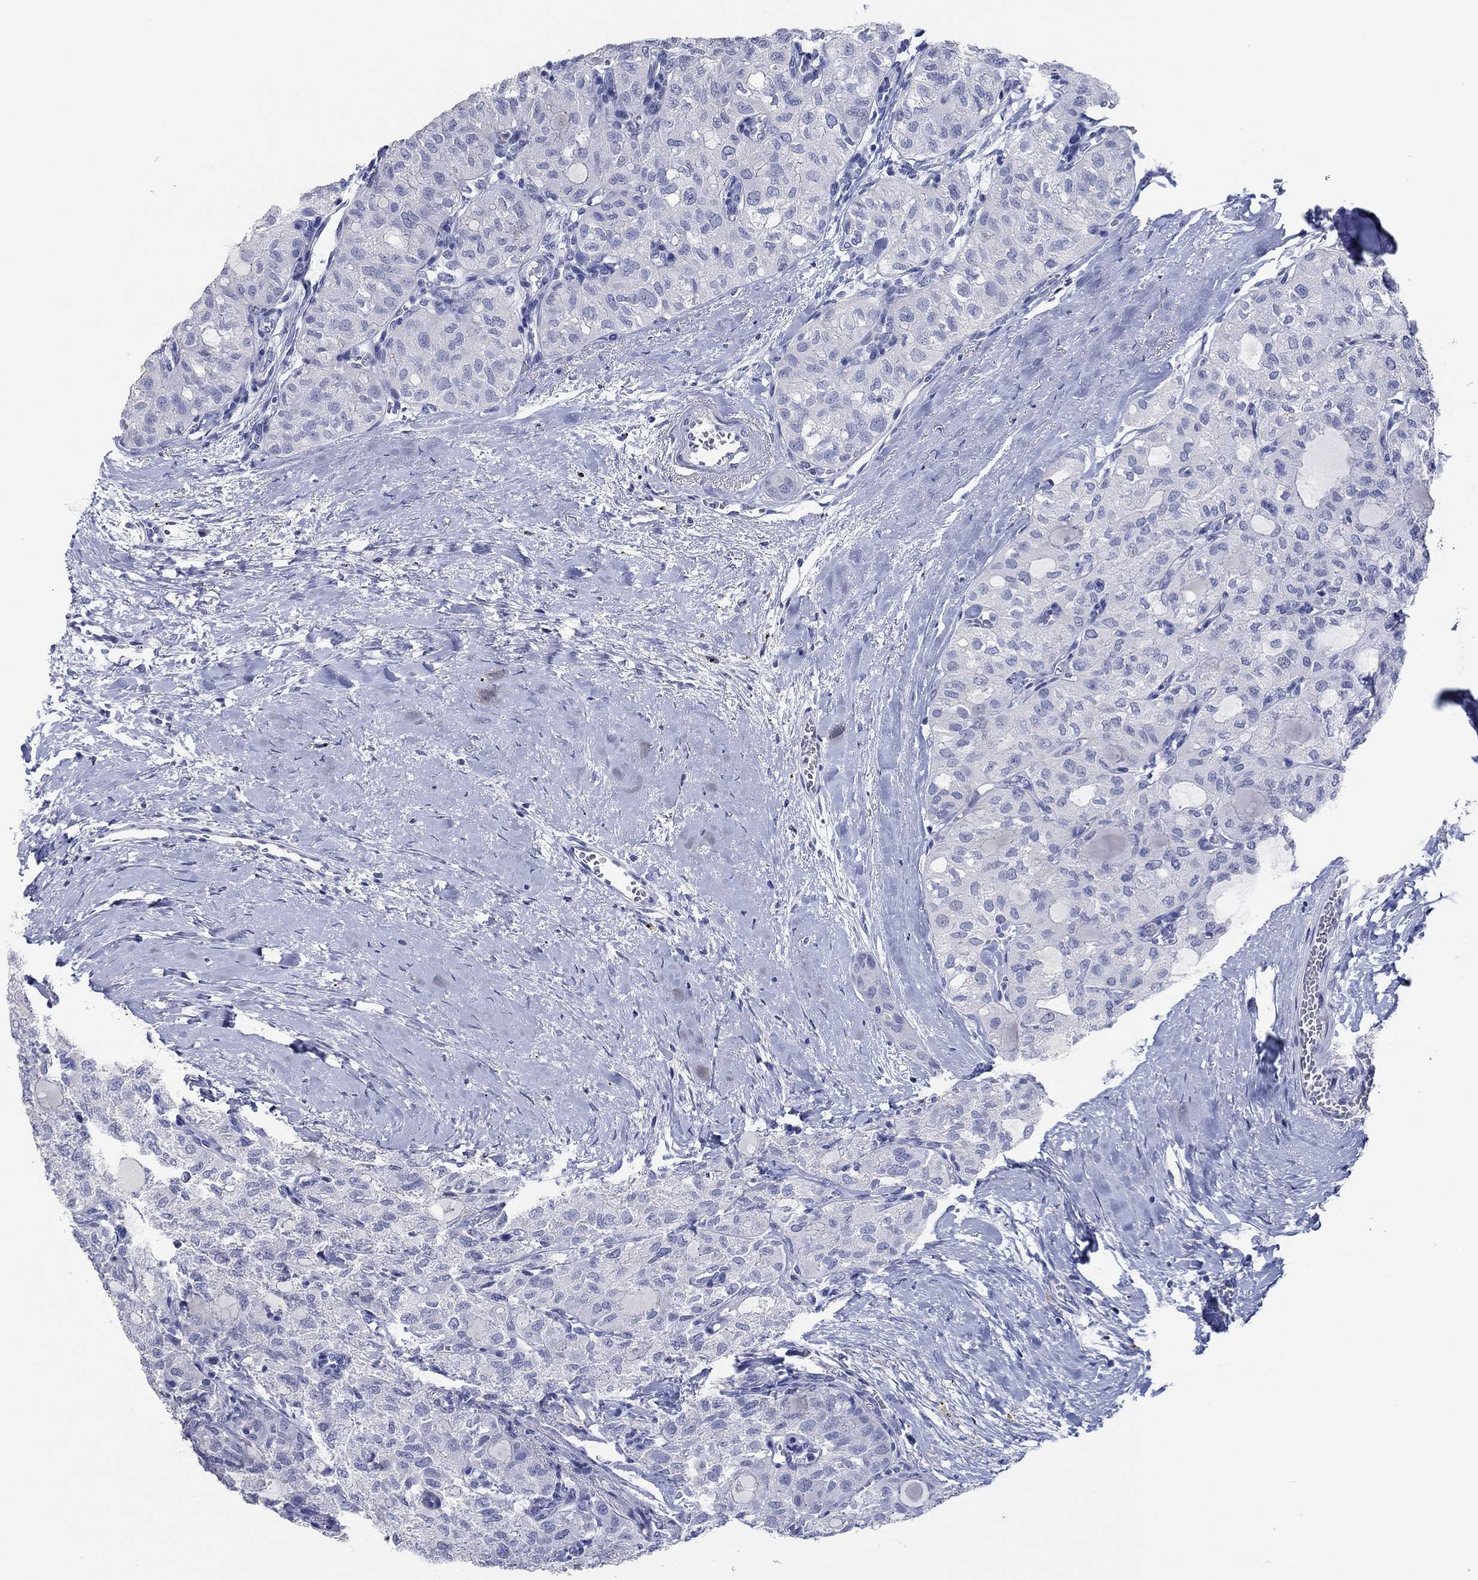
{"staining": {"intensity": "negative", "quantity": "none", "location": "none"}, "tissue": "thyroid cancer", "cell_type": "Tumor cells", "image_type": "cancer", "snomed": [{"axis": "morphology", "description": "Follicular adenoma carcinoma, NOS"}, {"axis": "topography", "description": "Thyroid gland"}], "caption": "This is an IHC image of follicular adenoma carcinoma (thyroid). There is no positivity in tumor cells.", "gene": "POU5F1", "patient": {"sex": "male", "age": 75}}